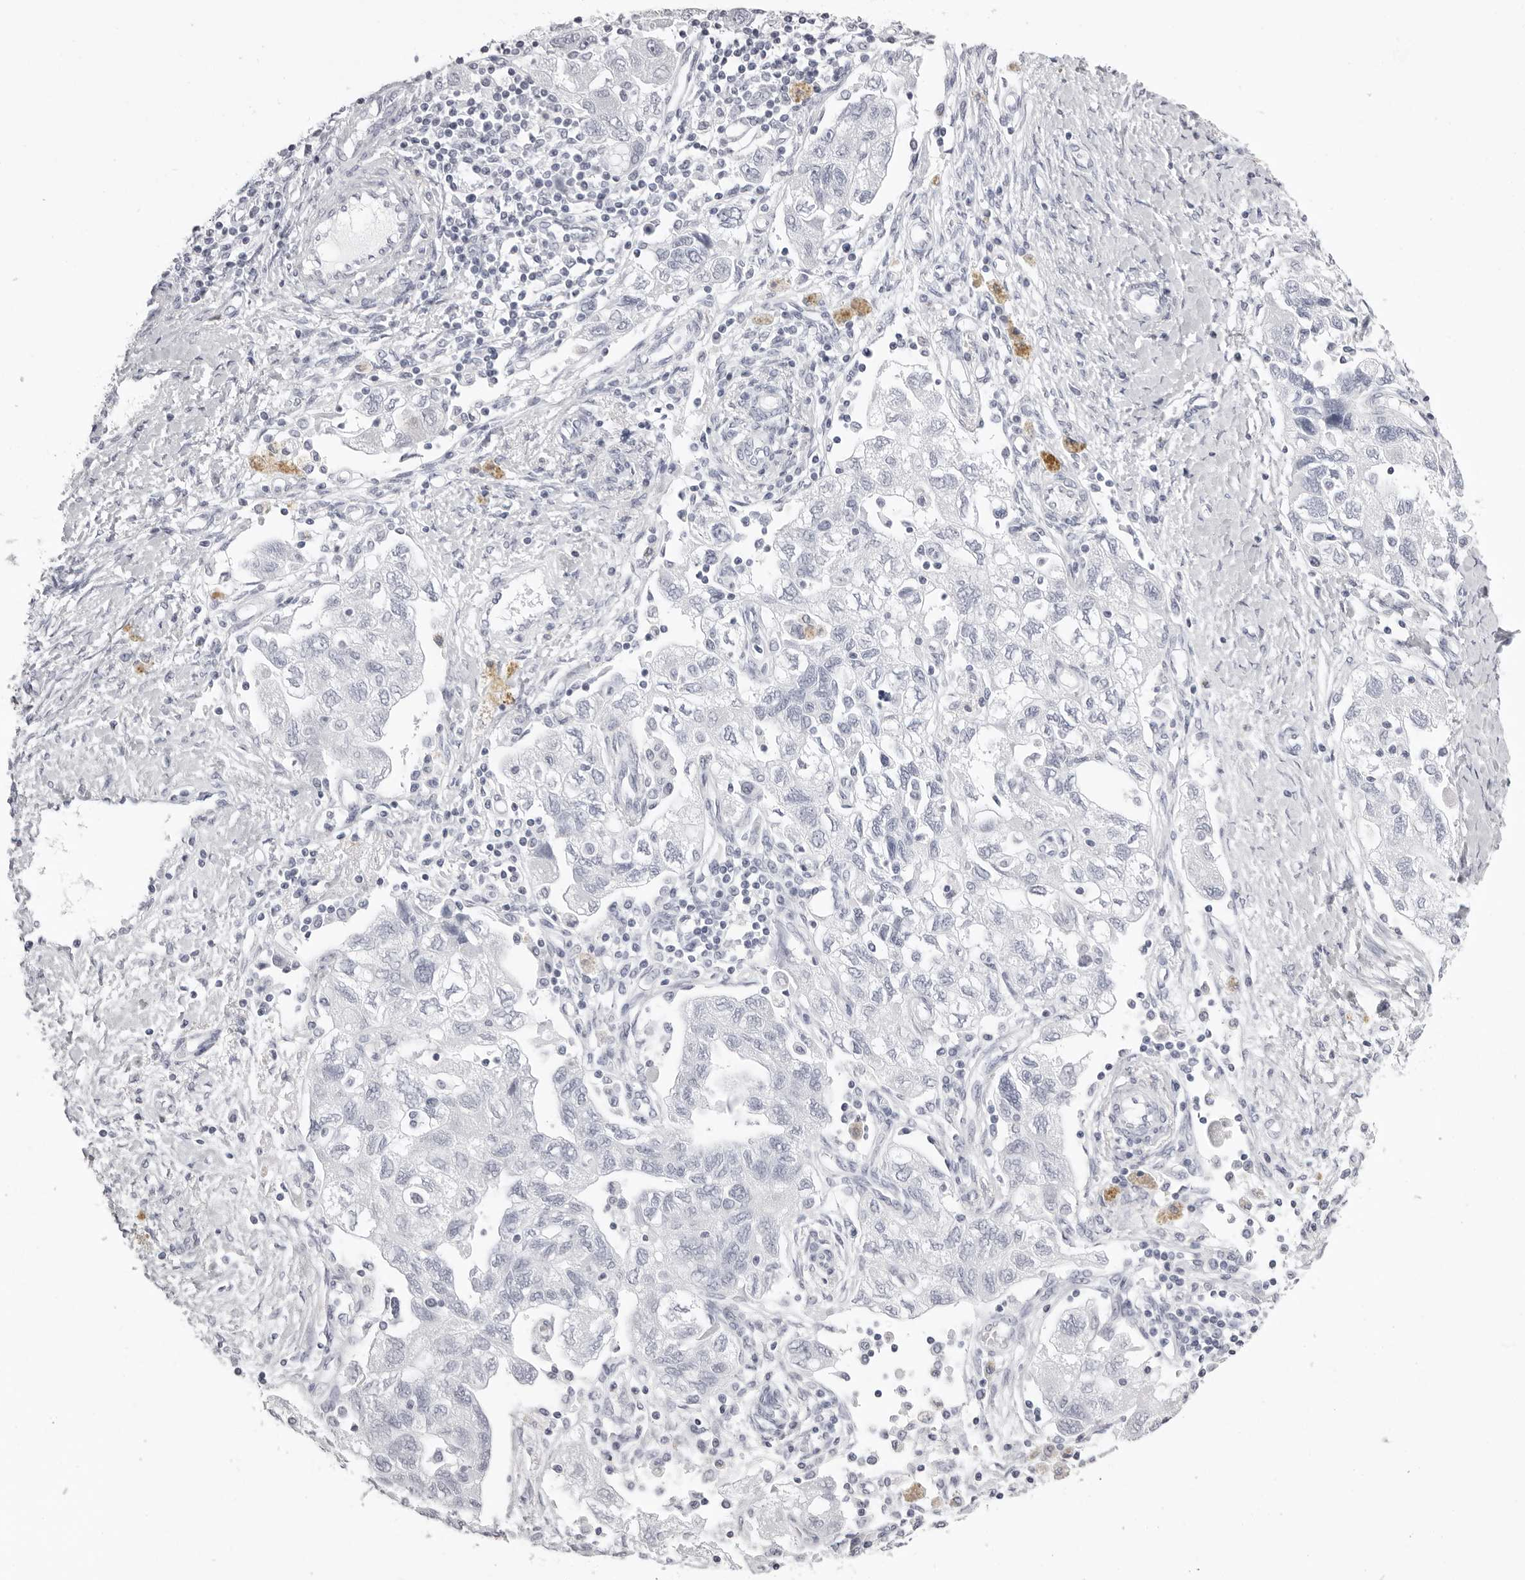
{"staining": {"intensity": "negative", "quantity": "none", "location": "none"}, "tissue": "ovarian cancer", "cell_type": "Tumor cells", "image_type": "cancer", "snomed": [{"axis": "morphology", "description": "Carcinoma, NOS"}, {"axis": "morphology", "description": "Cystadenocarcinoma, serous, NOS"}, {"axis": "topography", "description": "Ovary"}], "caption": "High power microscopy photomicrograph of an immunohistochemistry image of ovarian cancer (serous cystadenocarcinoma), revealing no significant expression in tumor cells.", "gene": "CST1", "patient": {"sex": "female", "age": 69}}